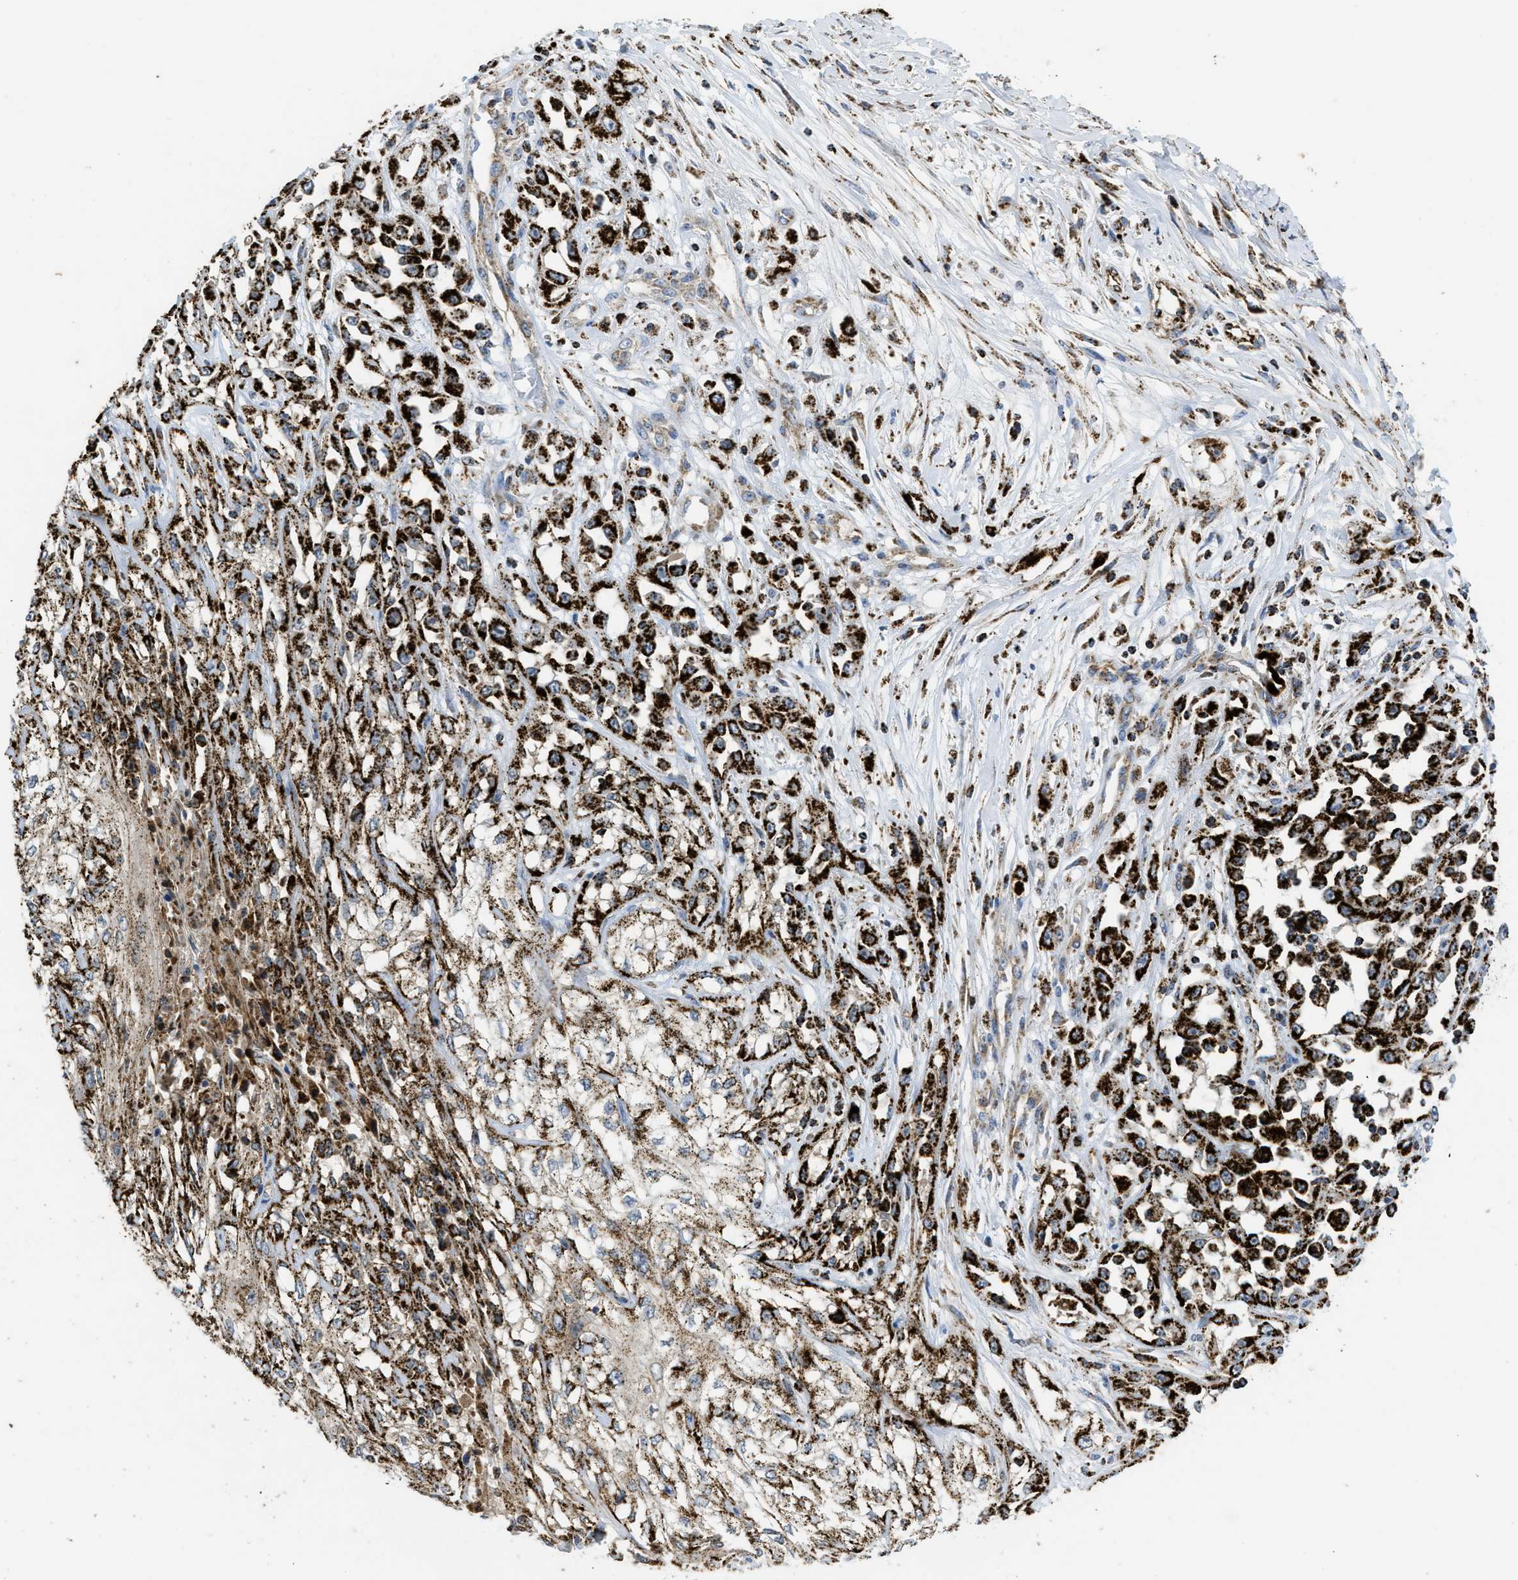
{"staining": {"intensity": "strong", "quantity": ">75%", "location": "cytoplasmic/membranous"}, "tissue": "skin cancer", "cell_type": "Tumor cells", "image_type": "cancer", "snomed": [{"axis": "morphology", "description": "Squamous cell carcinoma, NOS"}, {"axis": "morphology", "description": "Squamous cell carcinoma, metastatic, NOS"}, {"axis": "topography", "description": "Skin"}, {"axis": "topography", "description": "Lymph node"}], "caption": "Tumor cells exhibit high levels of strong cytoplasmic/membranous staining in about >75% of cells in skin squamous cell carcinoma.", "gene": "SQOR", "patient": {"sex": "male", "age": 75}}